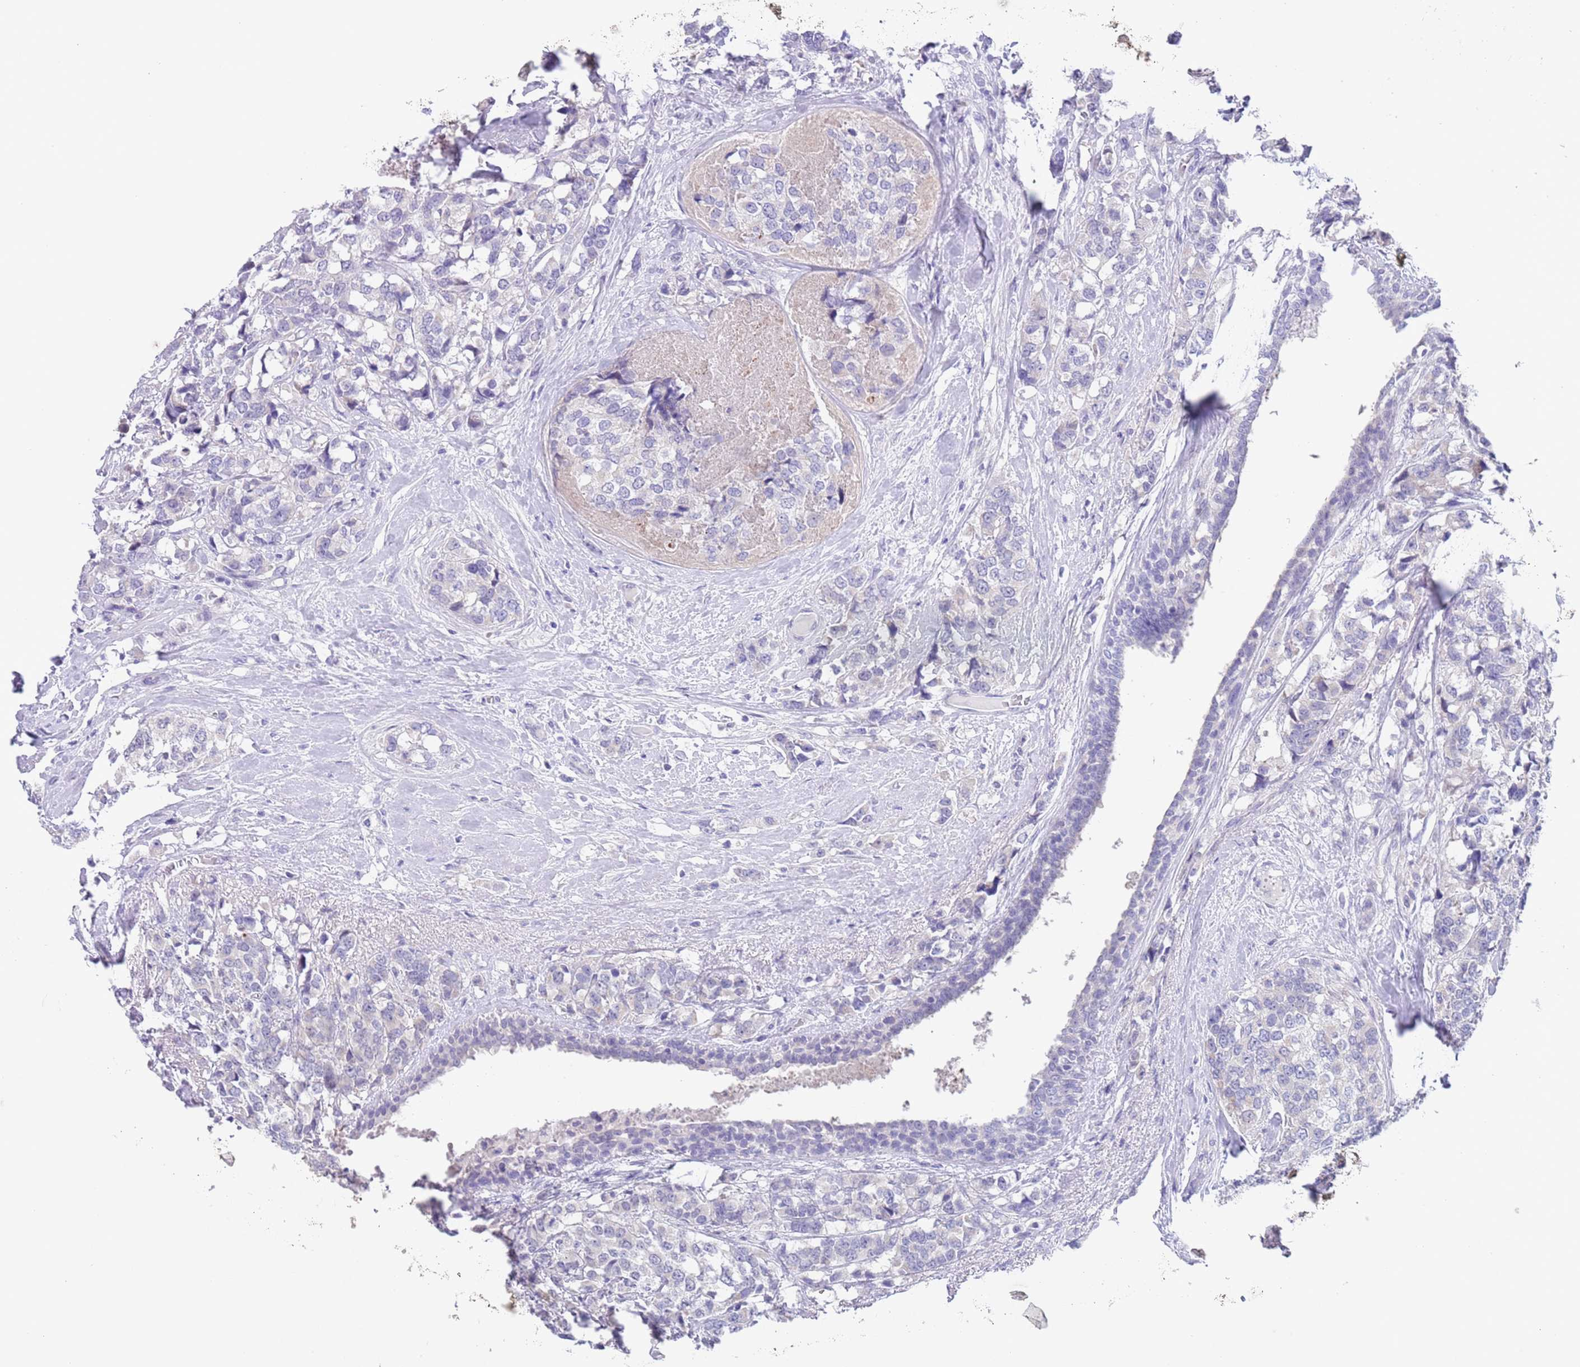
{"staining": {"intensity": "negative", "quantity": "none", "location": "none"}, "tissue": "breast cancer", "cell_type": "Tumor cells", "image_type": "cancer", "snomed": [{"axis": "morphology", "description": "Lobular carcinoma"}, {"axis": "topography", "description": "Breast"}], "caption": "An image of human lobular carcinoma (breast) is negative for staining in tumor cells.", "gene": "SPIRE2", "patient": {"sex": "female", "age": 59}}